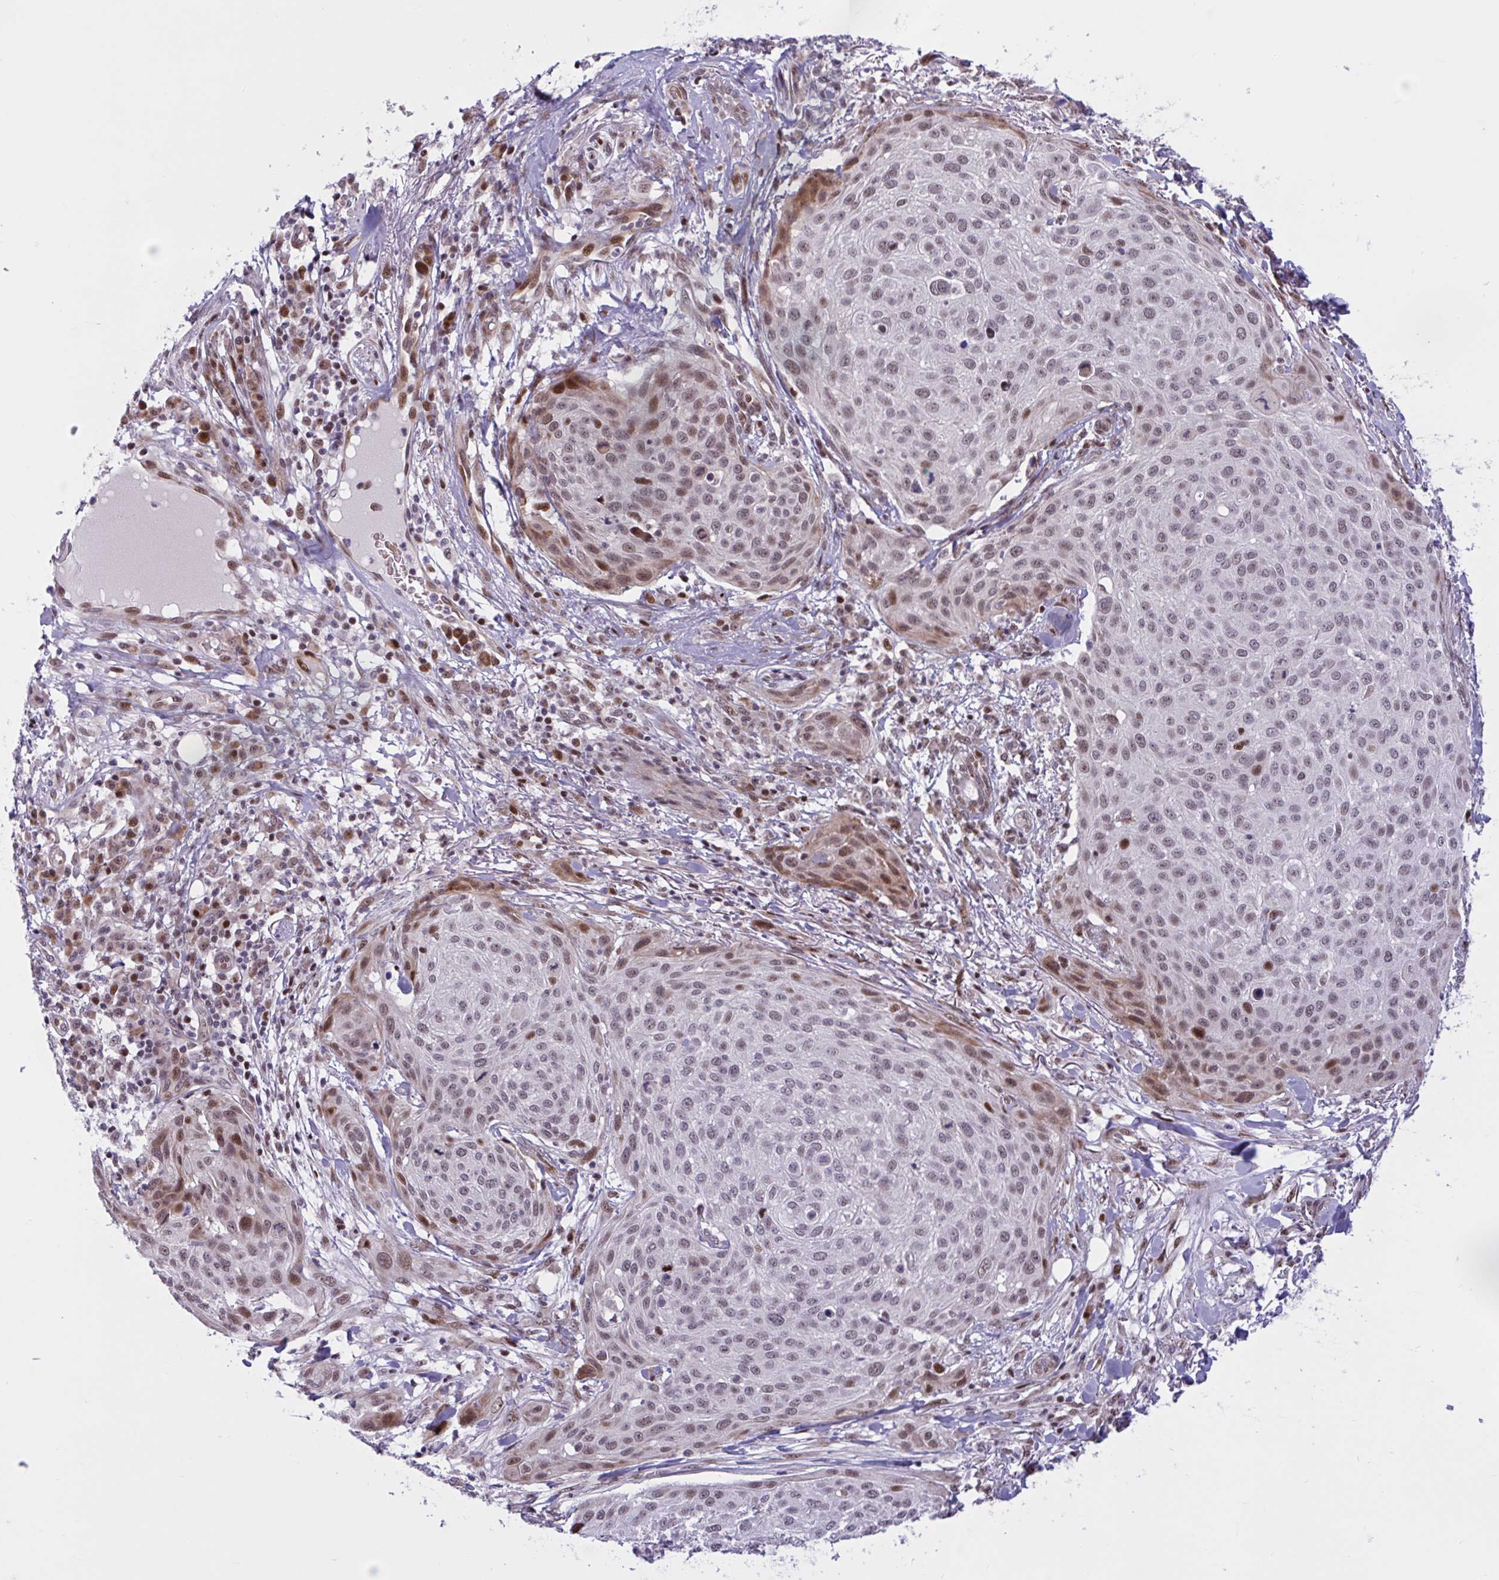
{"staining": {"intensity": "moderate", "quantity": "25%-75%", "location": "nuclear"}, "tissue": "skin cancer", "cell_type": "Tumor cells", "image_type": "cancer", "snomed": [{"axis": "morphology", "description": "Squamous cell carcinoma, NOS"}, {"axis": "topography", "description": "Skin"}], "caption": "DAB immunohistochemical staining of human squamous cell carcinoma (skin) displays moderate nuclear protein positivity in approximately 25%-75% of tumor cells. The protein is shown in brown color, while the nuclei are stained blue.", "gene": "RBL1", "patient": {"sex": "female", "age": 87}}